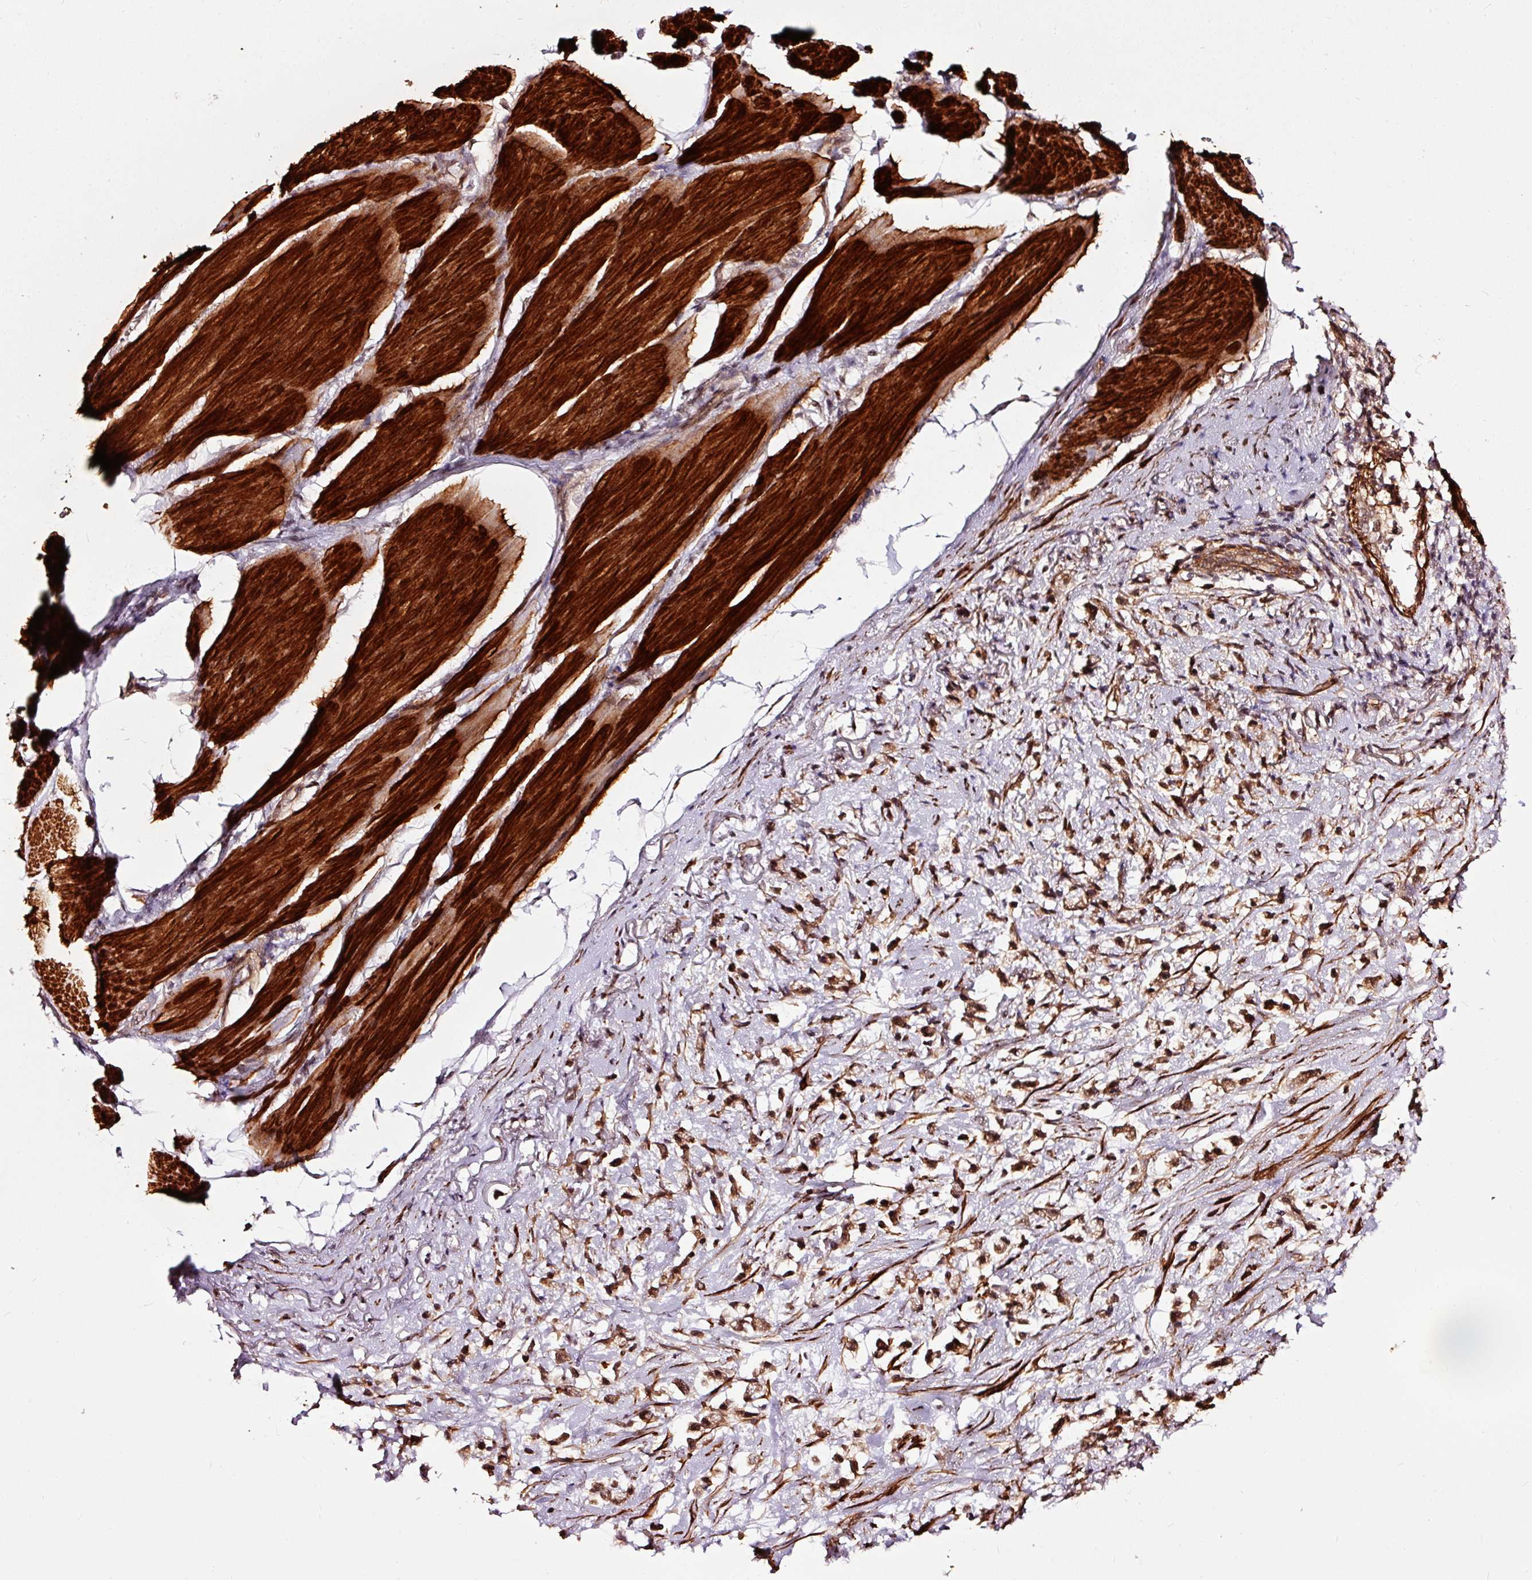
{"staining": {"intensity": "moderate", "quantity": ">75%", "location": "nuclear"}, "tissue": "stomach cancer", "cell_type": "Tumor cells", "image_type": "cancer", "snomed": [{"axis": "morphology", "description": "Adenocarcinoma, NOS"}, {"axis": "topography", "description": "Stomach"}], "caption": "Immunohistochemical staining of human stomach adenocarcinoma demonstrates medium levels of moderate nuclear expression in about >75% of tumor cells.", "gene": "TPM1", "patient": {"sex": "female", "age": 81}}